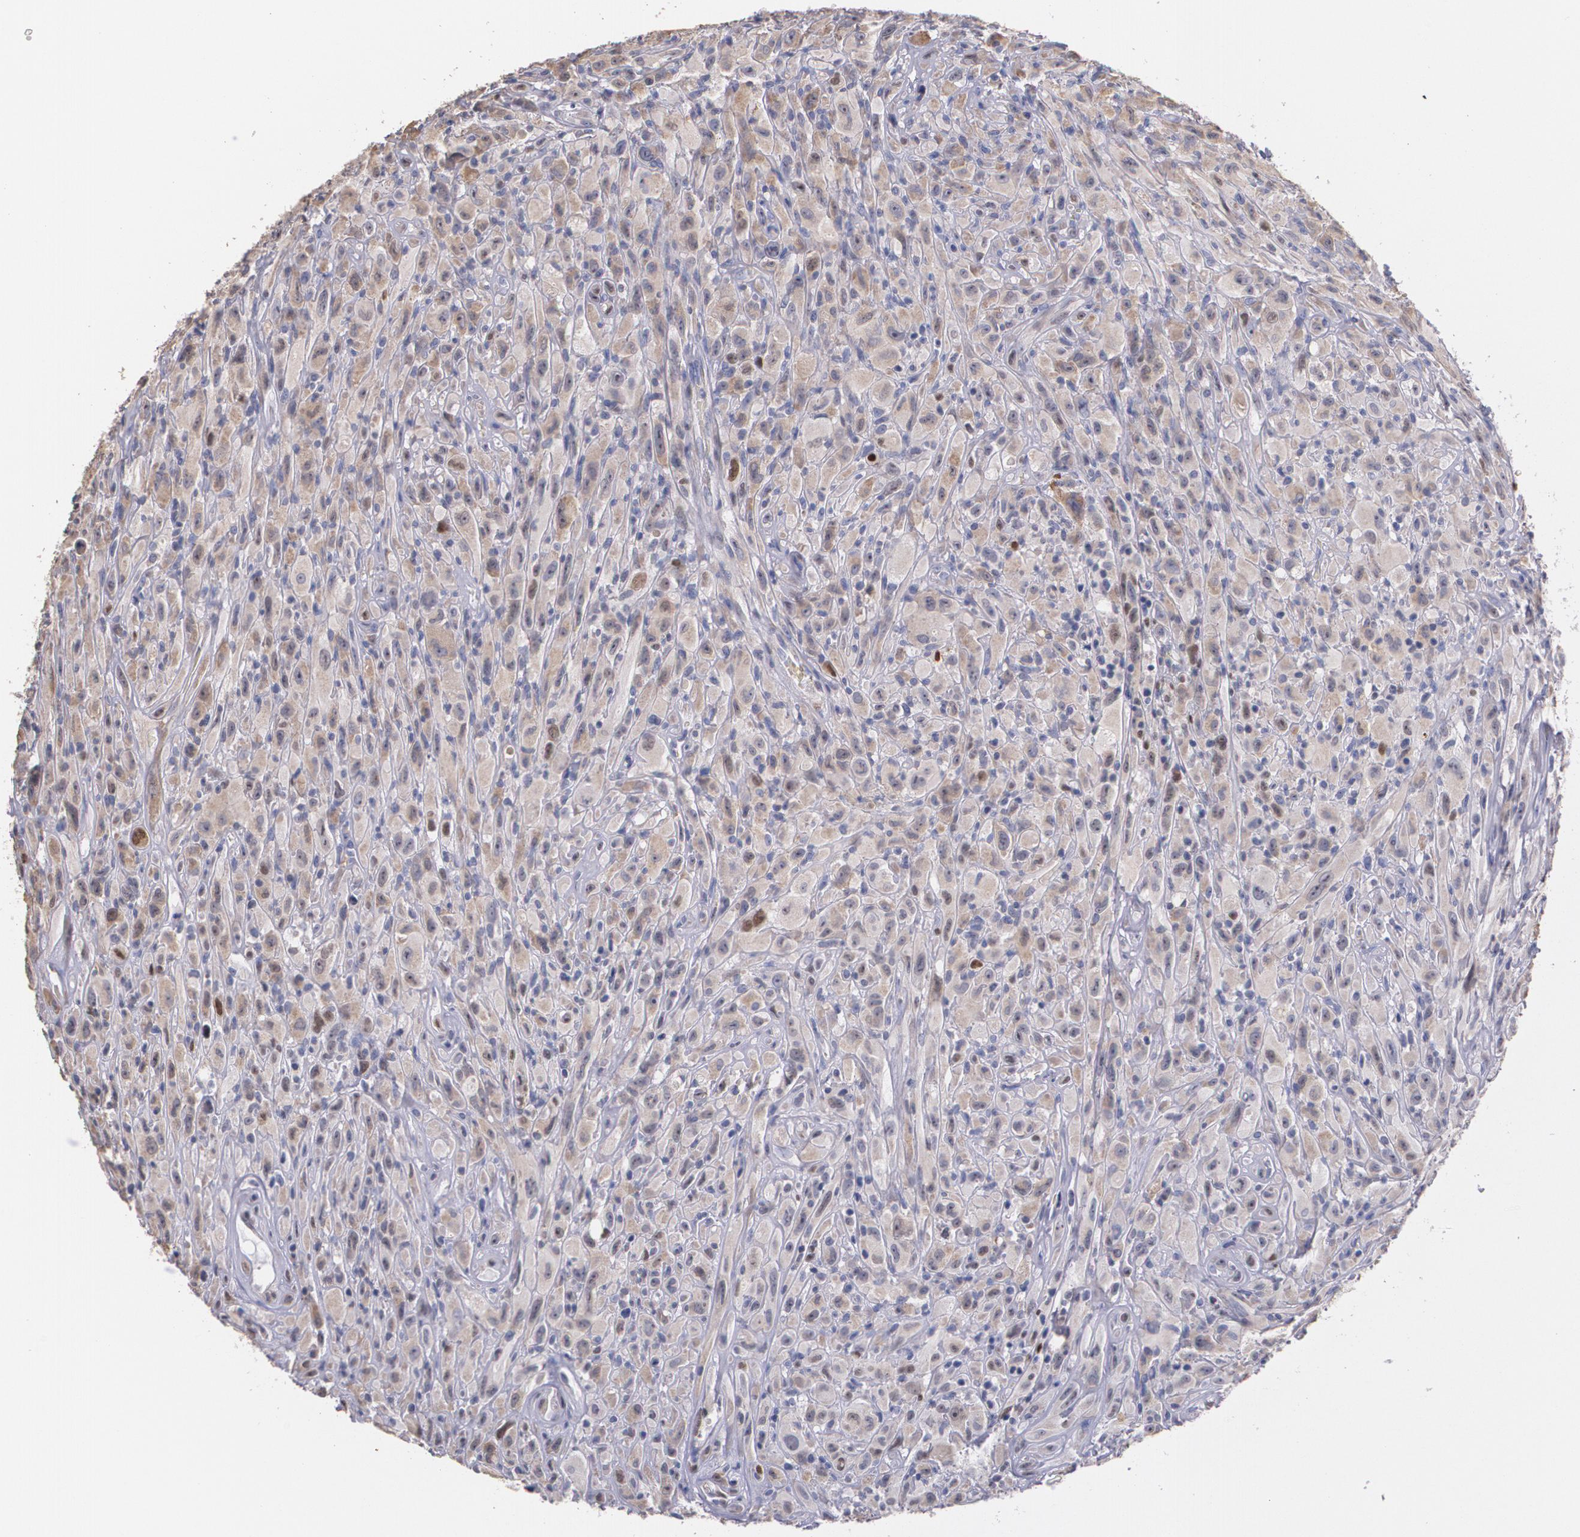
{"staining": {"intensity": "weak", "quantity": ">75%", "location": "cytoplasmic/membranous"}, "tissue": "glioma", "cell_type": "Tumor cells", "image_type": "cancer", "snomed": [{"axis": "morphology", "description": "Glioma, malignant, High grade"}, {"axis": "topography", "description": "Brain"}], "caption": "DAB immunohistochemical staining of human malignant high-grade glioma demonstrates weak cytoplasmic/membranous protein expression in about >75% of tumor cells.", "gene": "ATF3", "patient": {"sex": "male", "age": 48}}